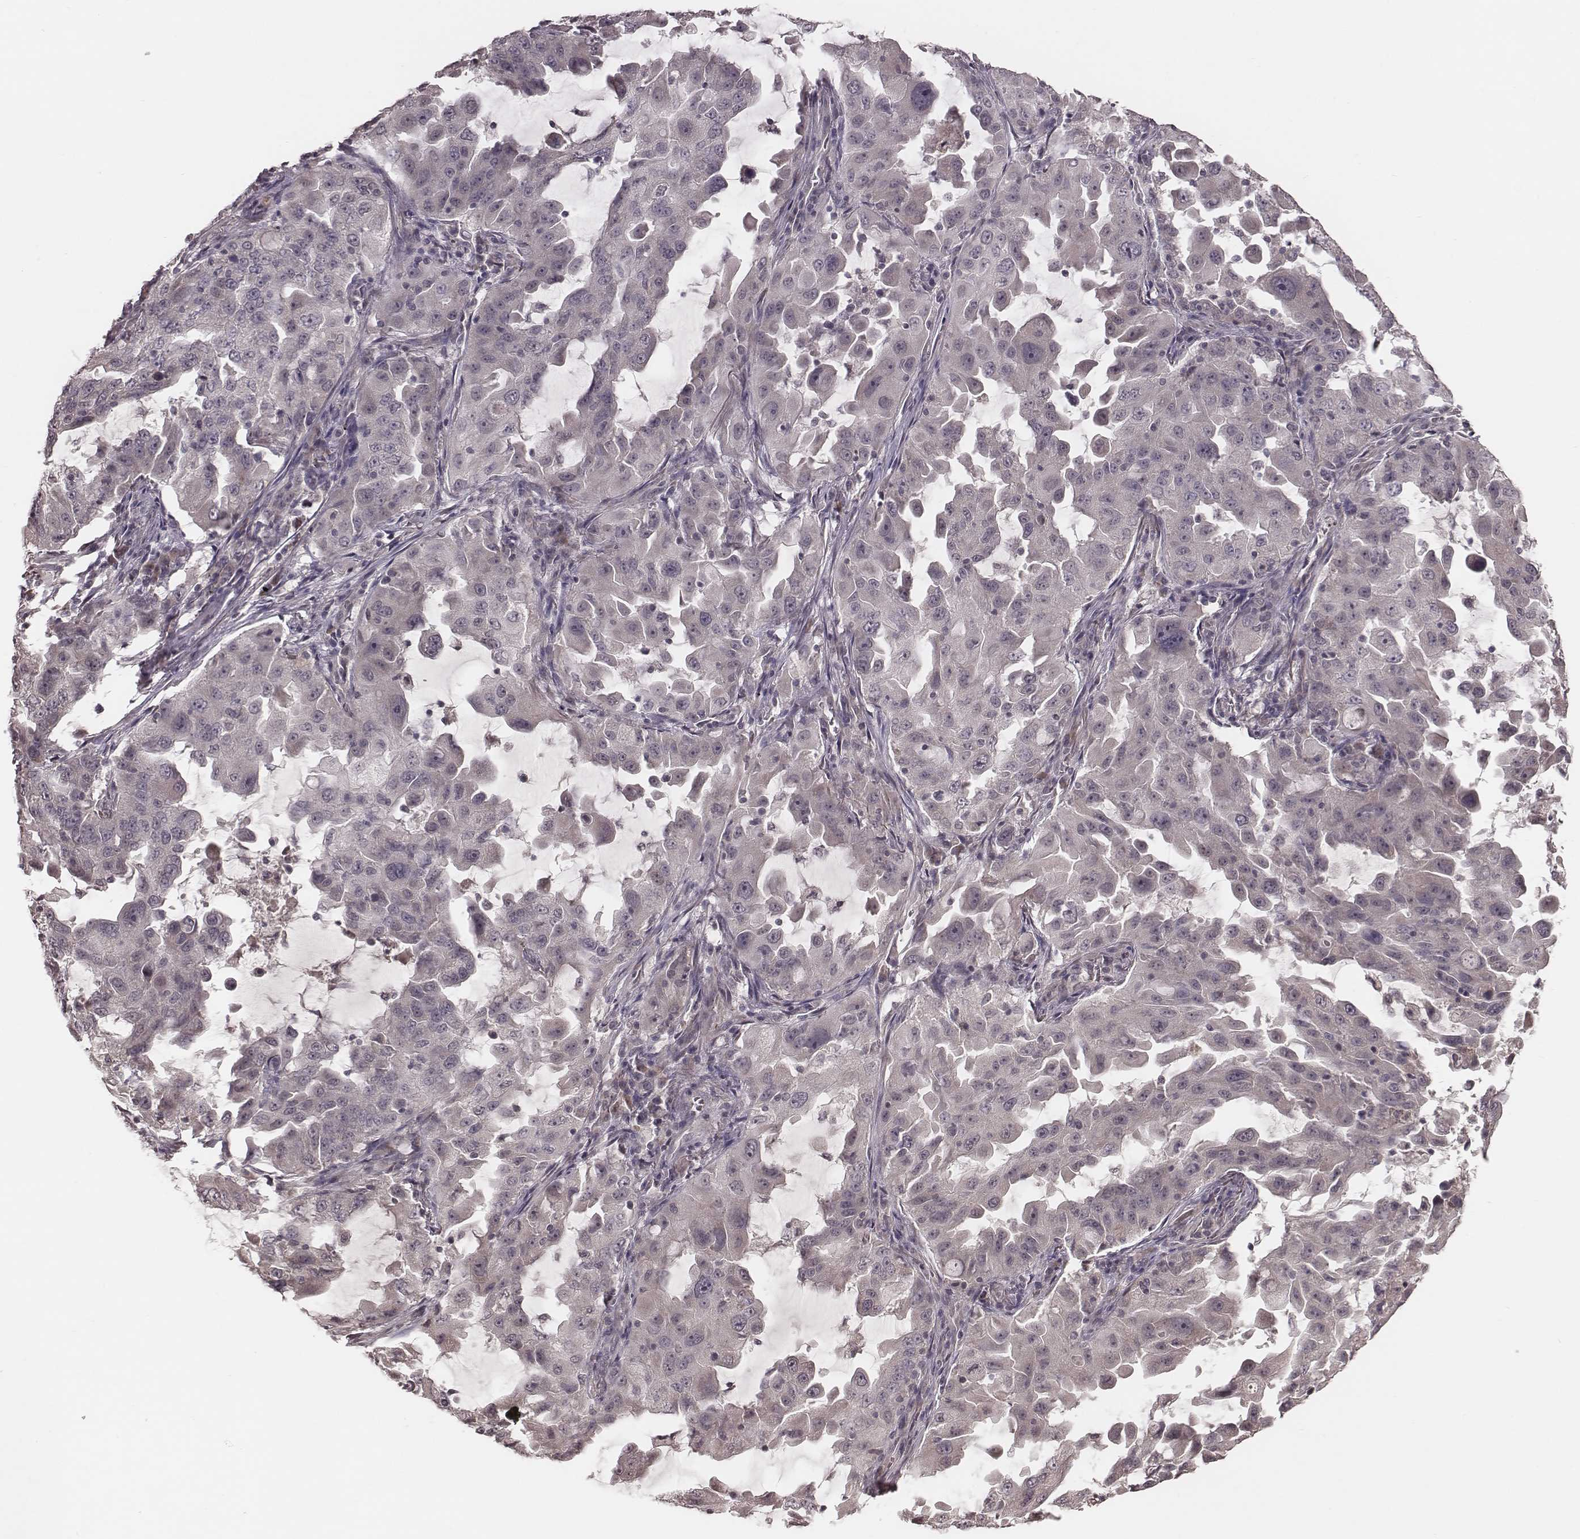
{"staining": {"intensity": "negative", "quantity": "none", "location": "none"}, "tissue": "lung cancer", "cell_type": "Tumor cells", "image_type": "cancer", "snomed": [{"axis": "morphology", "description": "Adenocarcinoma, NOS"}, {"axis": "topography", "description": "Lung"}], "caption": "A high-resolution histopathology image shows immunohistochemistry (IHC) staining of adenocarcinoma (lung), which shows no significant staining in tumor cells.", "gene": "IL5", "patient": {"sex": "female", "age": 61}}